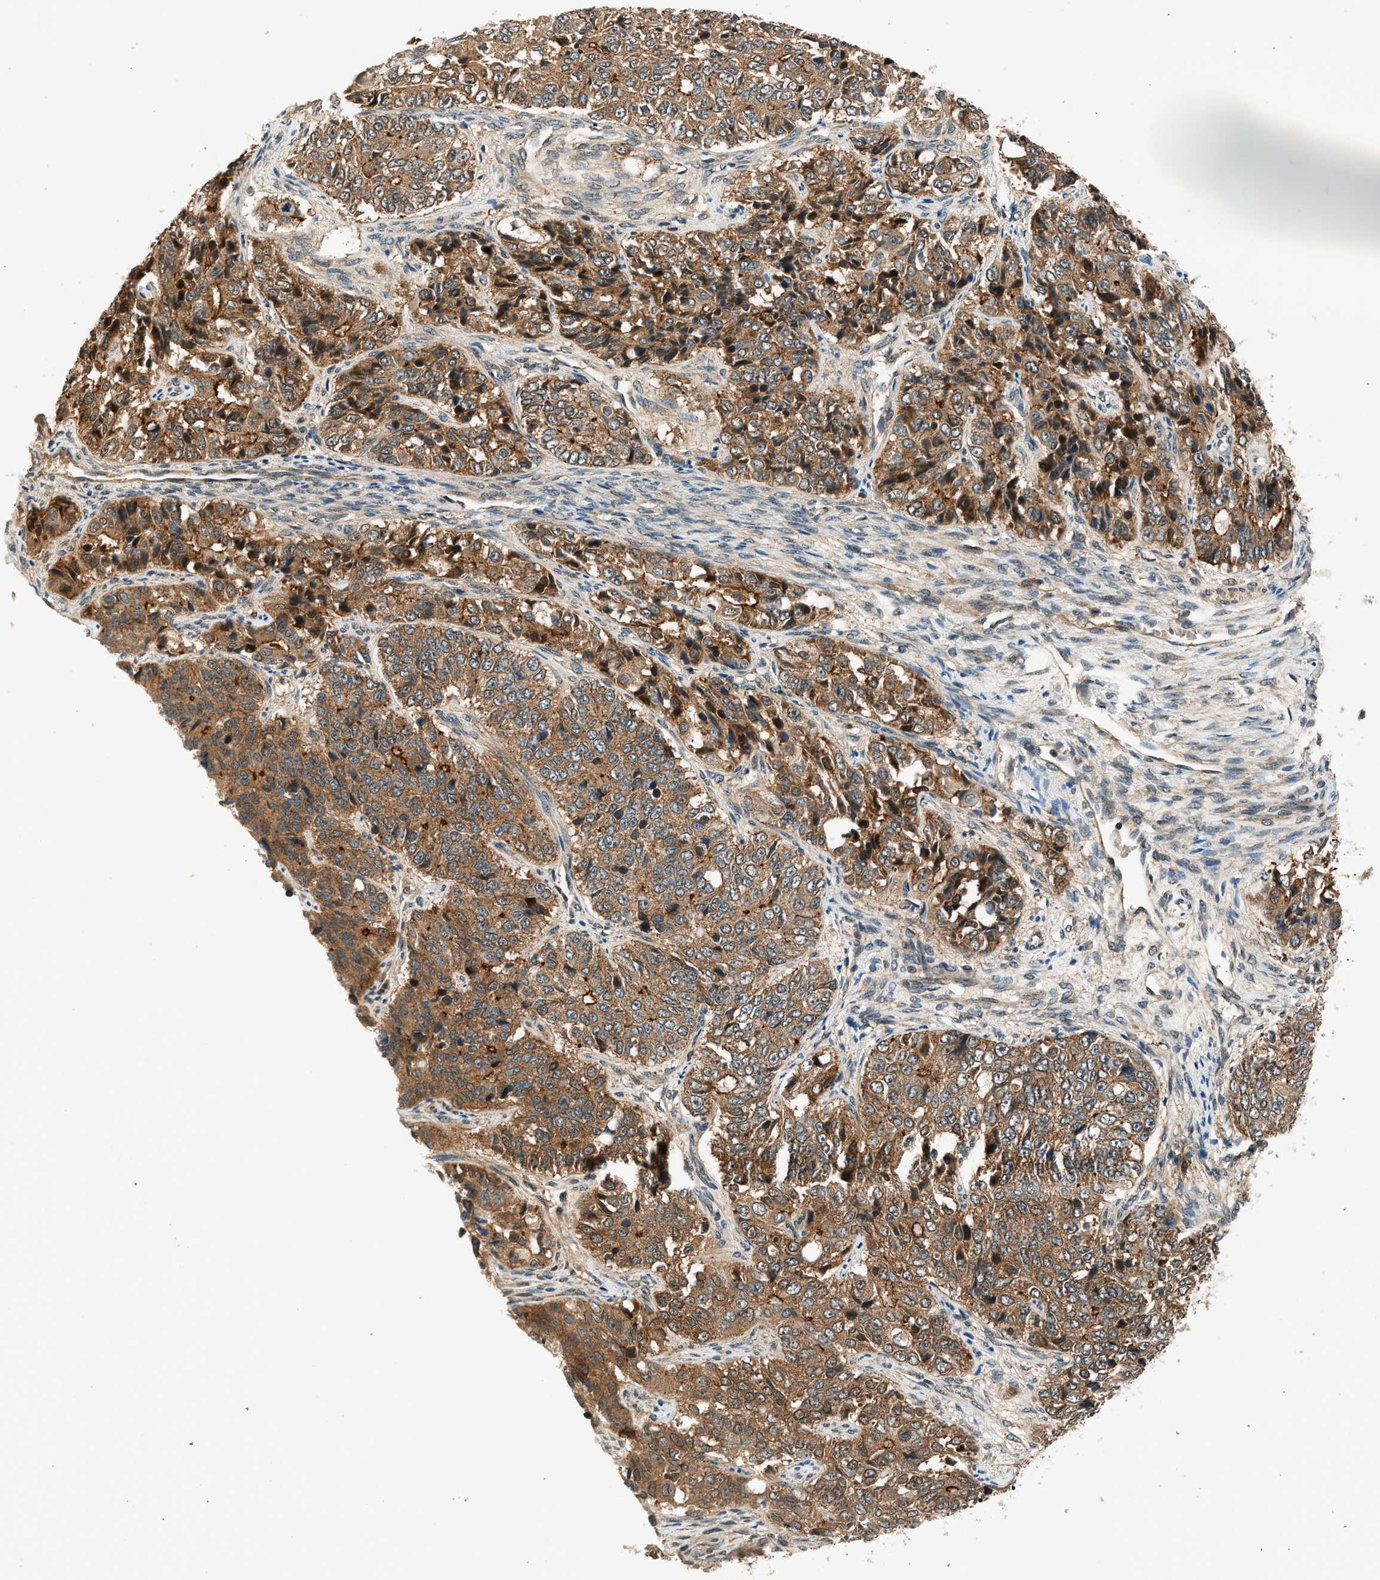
{"staining": {"intensity": "strong", "quantity": ">75%", "location": "cytoplasmic/membranous"}, "tissue": "ovarian cancer", "cell_type": "Tumor cells", "image_type": "cancer", "snomed": [{"axis": "morphology", "description": "Carcinoma, endometroid"}, {"axis": "topography", "description": "Ovary"}], "caption": "This histopathology image demonstrates immunohistochemistry staining of ovarian endometroid carcinoma, with high strong cytoplasmic/membranous expression in approximately >75% of tumor cells.", "gene": "ARHGEF11", "patient": {"sex": "female", "age": 51}}